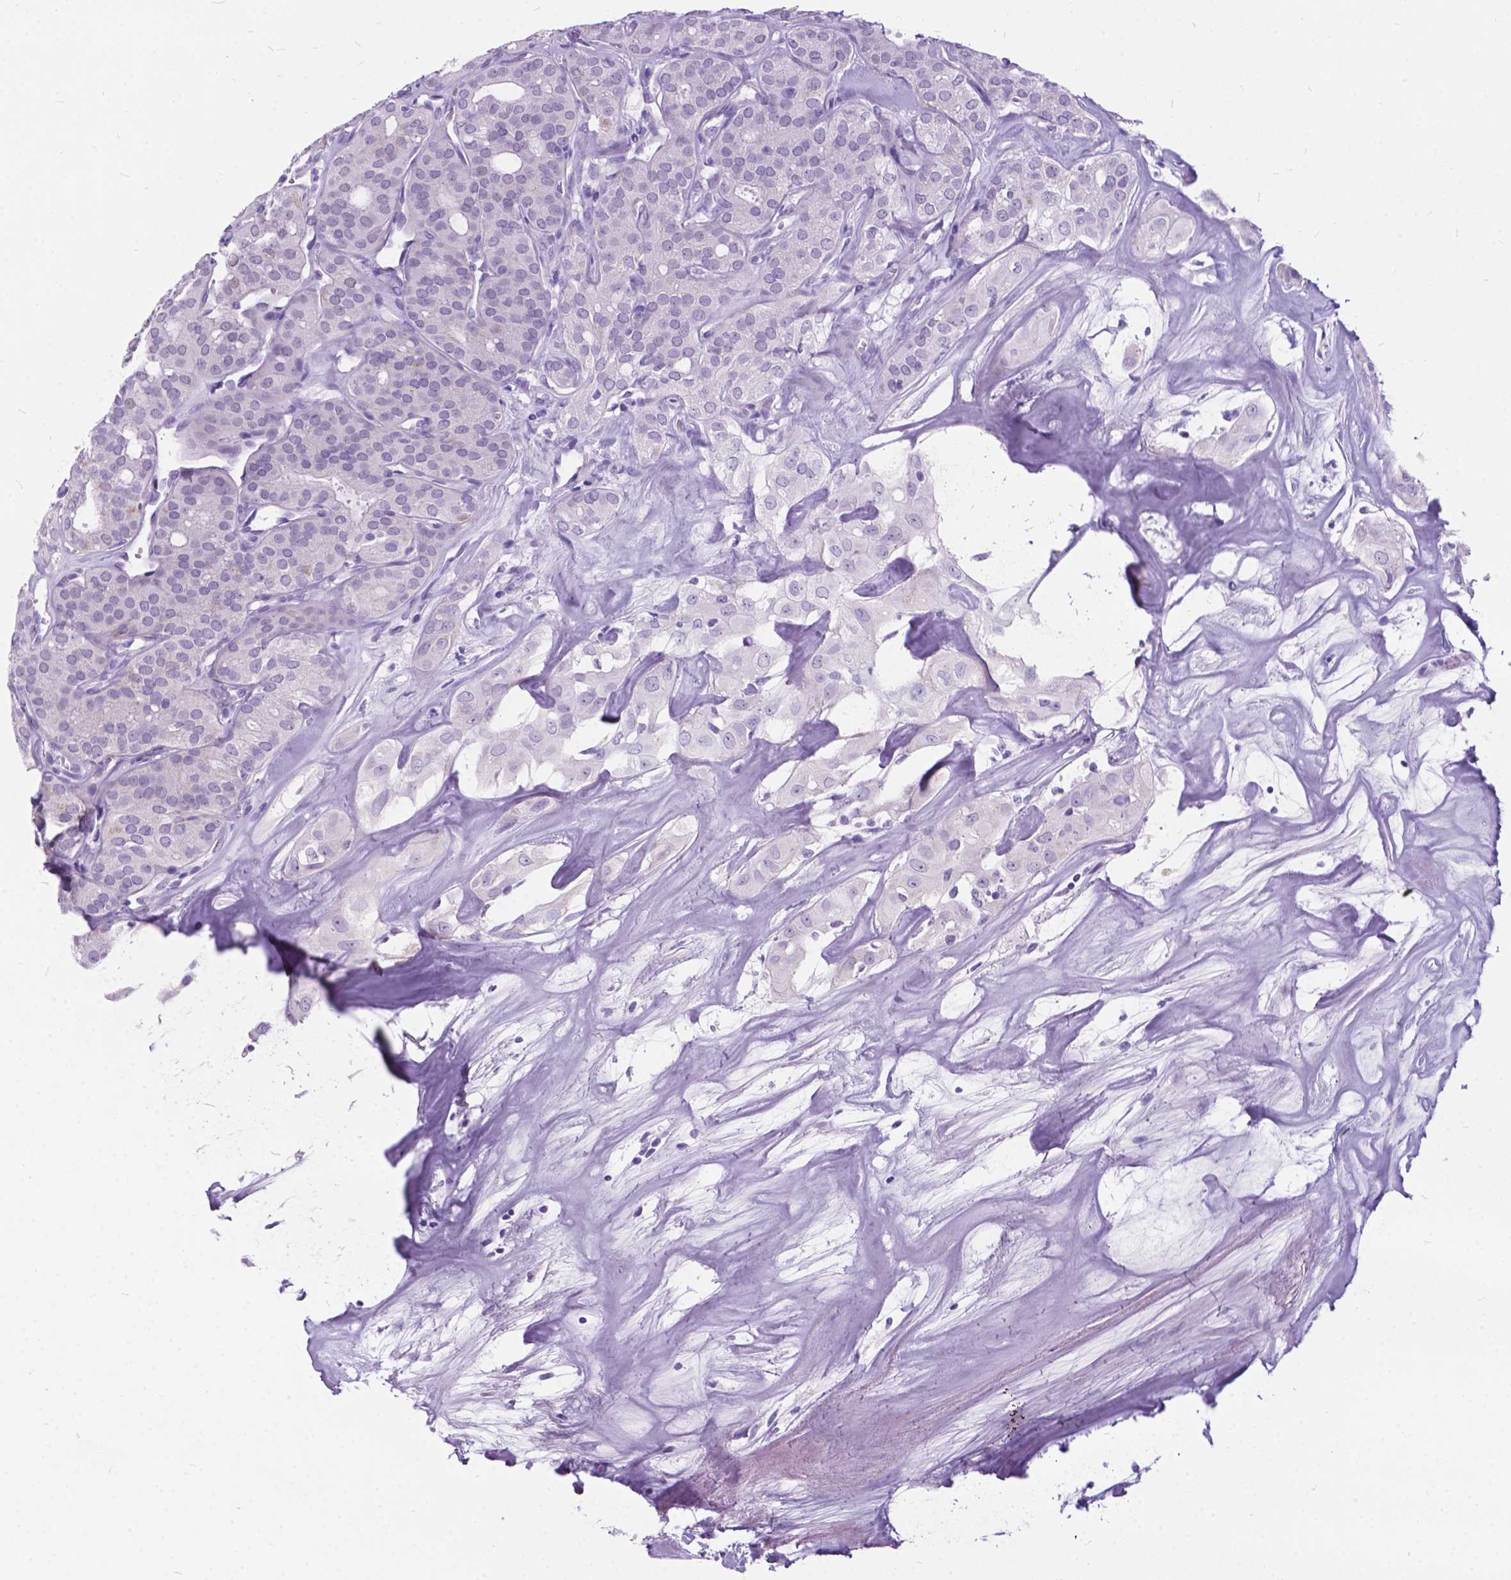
{"staining": {"intensity": "negative", "quantity": "none", "location": "none"}, "tissue": "thyroid cancer", "cell_type": "Tumor cells", "image_type": "cancer", "snomed": [{"axis": "morphology", "description": "Follicular adenoma carcinoma, NOS"}, {"axis": "topography", "description": "Thyroid gland"}], "caption": "Thyroid cancer (follicular adenoma carcinoma) stained for a protein using IHC shows no staining tumor cells.", "gene": "BSND", "patient": {"sex": "male", "age": 75}}